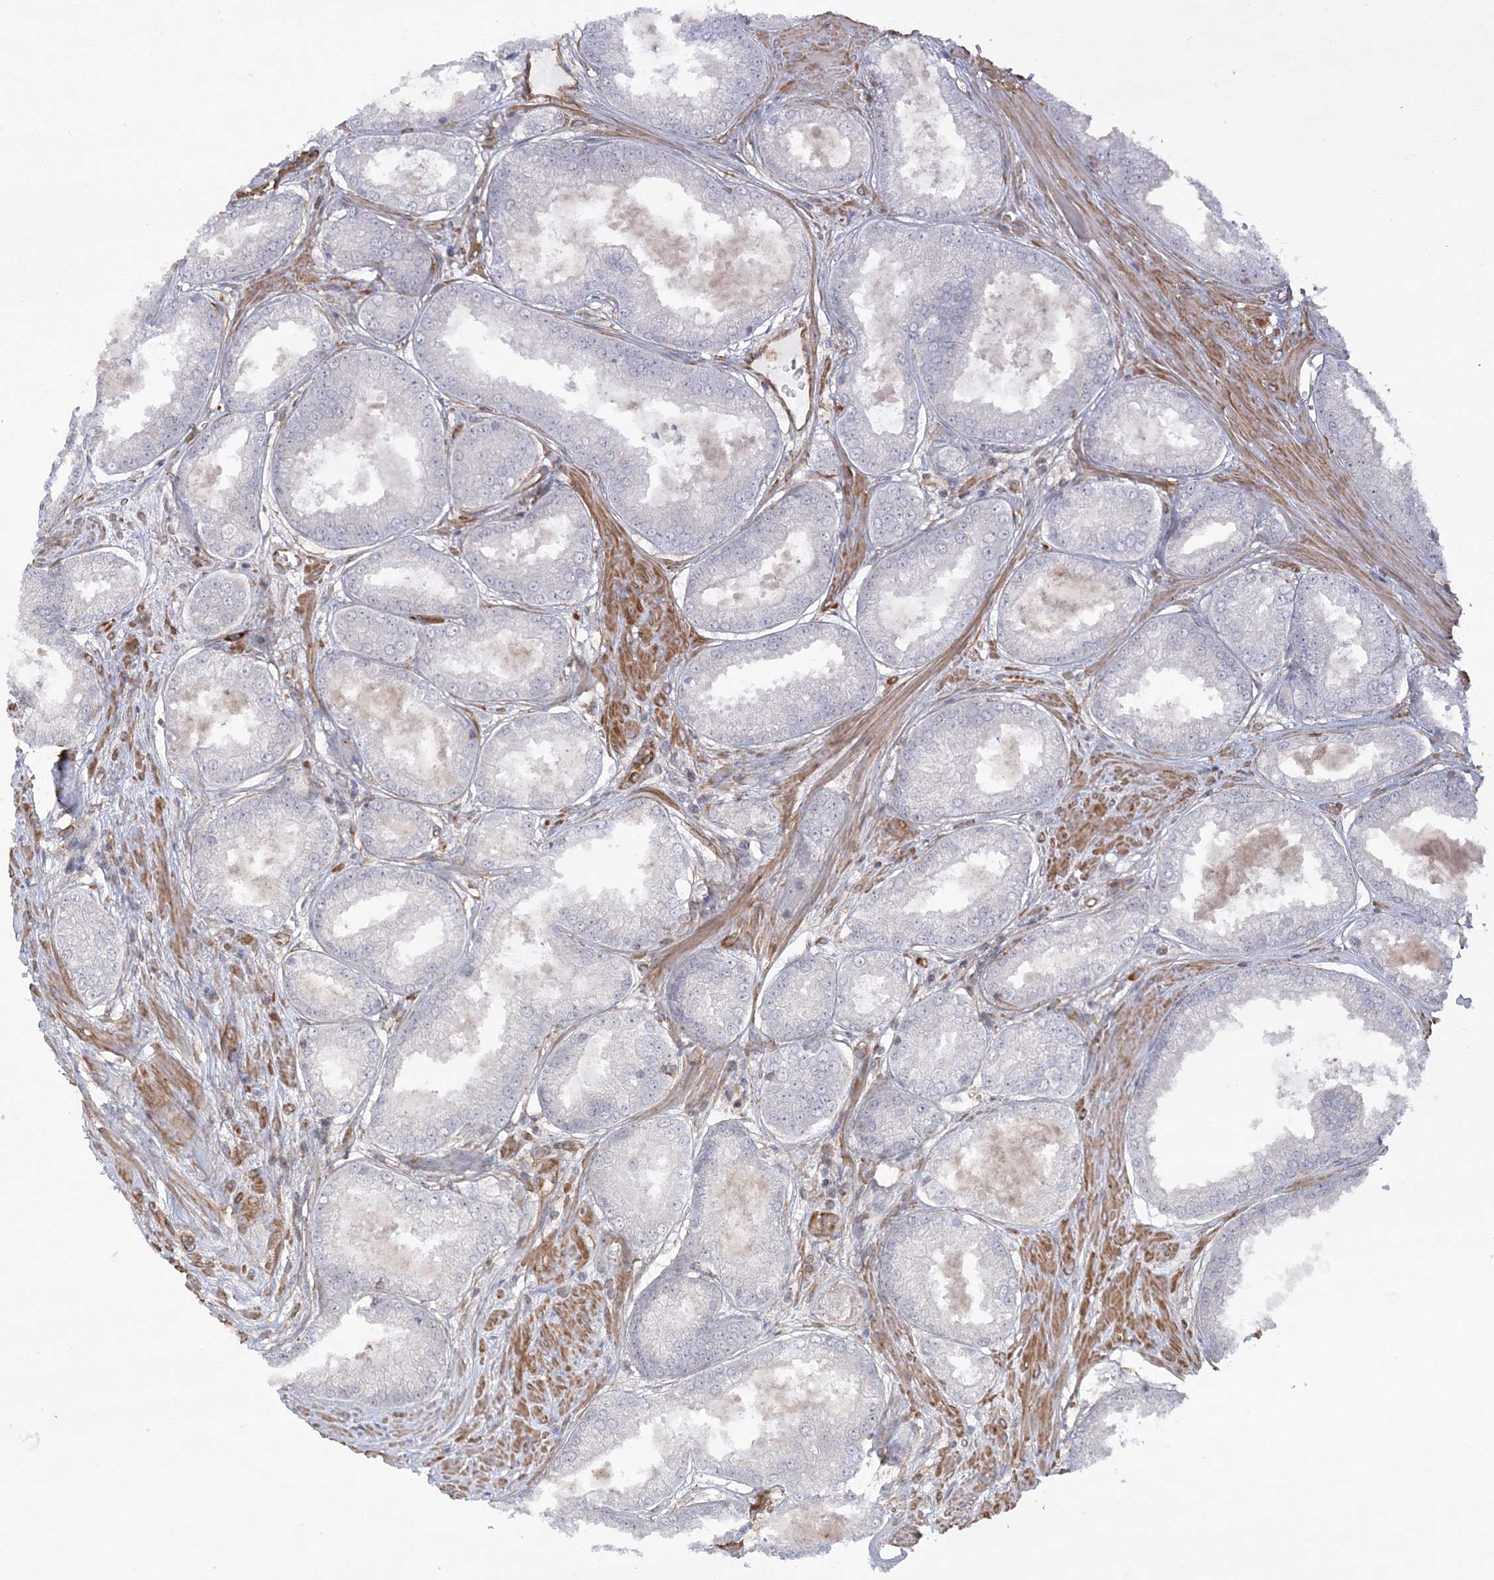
{"staining": {"intensity": "negative", "quantity": "none", "location": "none"}, "tissue": "prostate cancer", "cell_type": "Tumor cells", "image_type": "cancer", "snomed": [{"axis": "morphology", "description": "Adenocarcinoma, Low grade"}, {"axis": "topography", "description": "Prostate"}], "caption": "Immunohistochemistry histopathology image of prostate adenocarcinoma (low-grade) stained for a protein (brown), which reveals no positivity in tumor cells. (DAB (3,3'-diaminobenzidine) IHC, high magnification).", "gene": "ZNF821", "patient": {"sex": "male", "age": 64}}